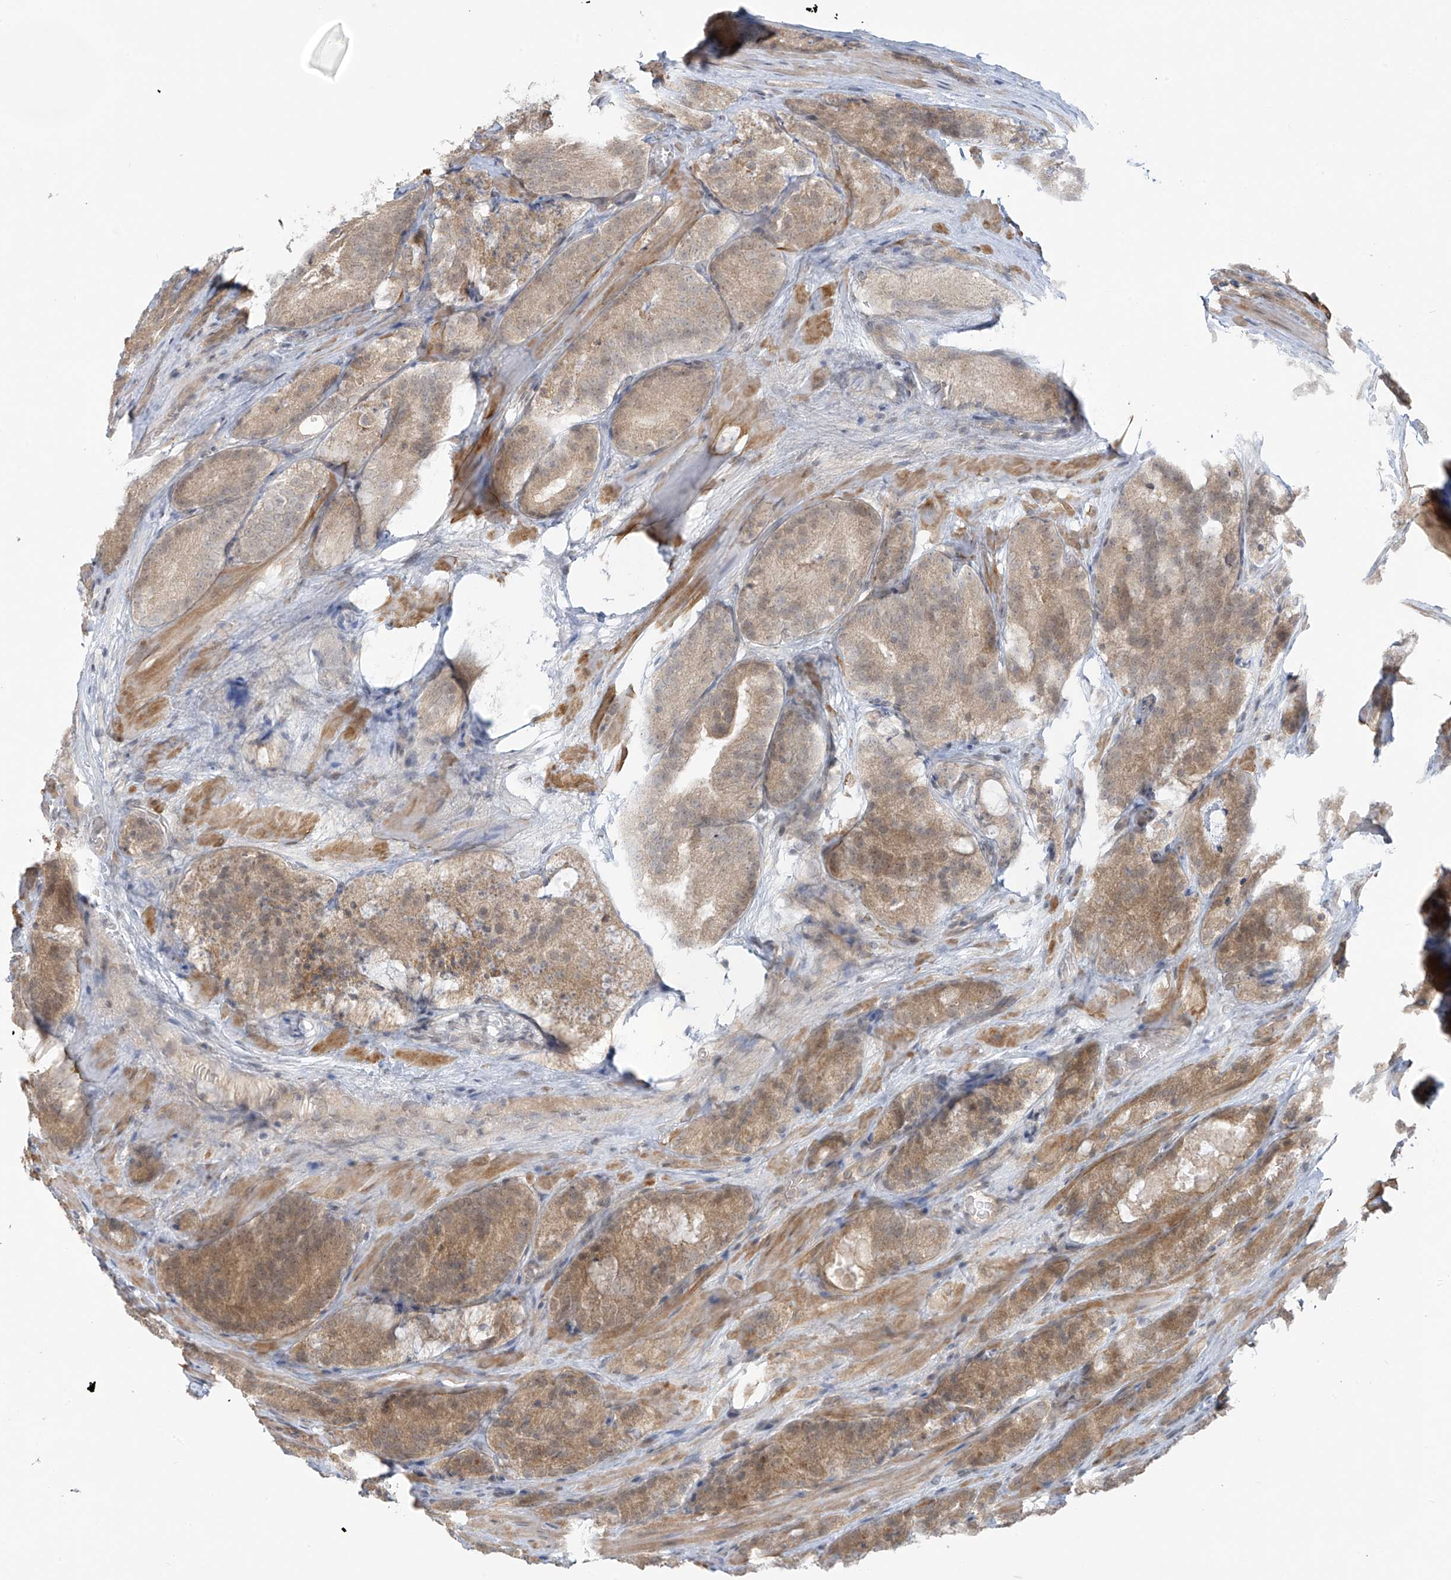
{"staining": {"intensity": "weak", "quantity": ">75%", "location": "cytoplasmic/membranous"}, "tissue": "prostate cancer", "cell_type": "Tumor cells", "image_type": "cancer", "snomed": [{"axis": "morphology", "description": "Adenocarcinoma, High grade"}, {"axis": "topography", "description": "Prostate"}], "caption": "Prostate cancer (high-grade adenocarcinoma) stained with a brown dye exhibits weak cytoplasmic/membranous positive expression in approximately >75% of tumor cells.", "gene": "HDDC2", "patient": {"sex": "male", "age": 57}}